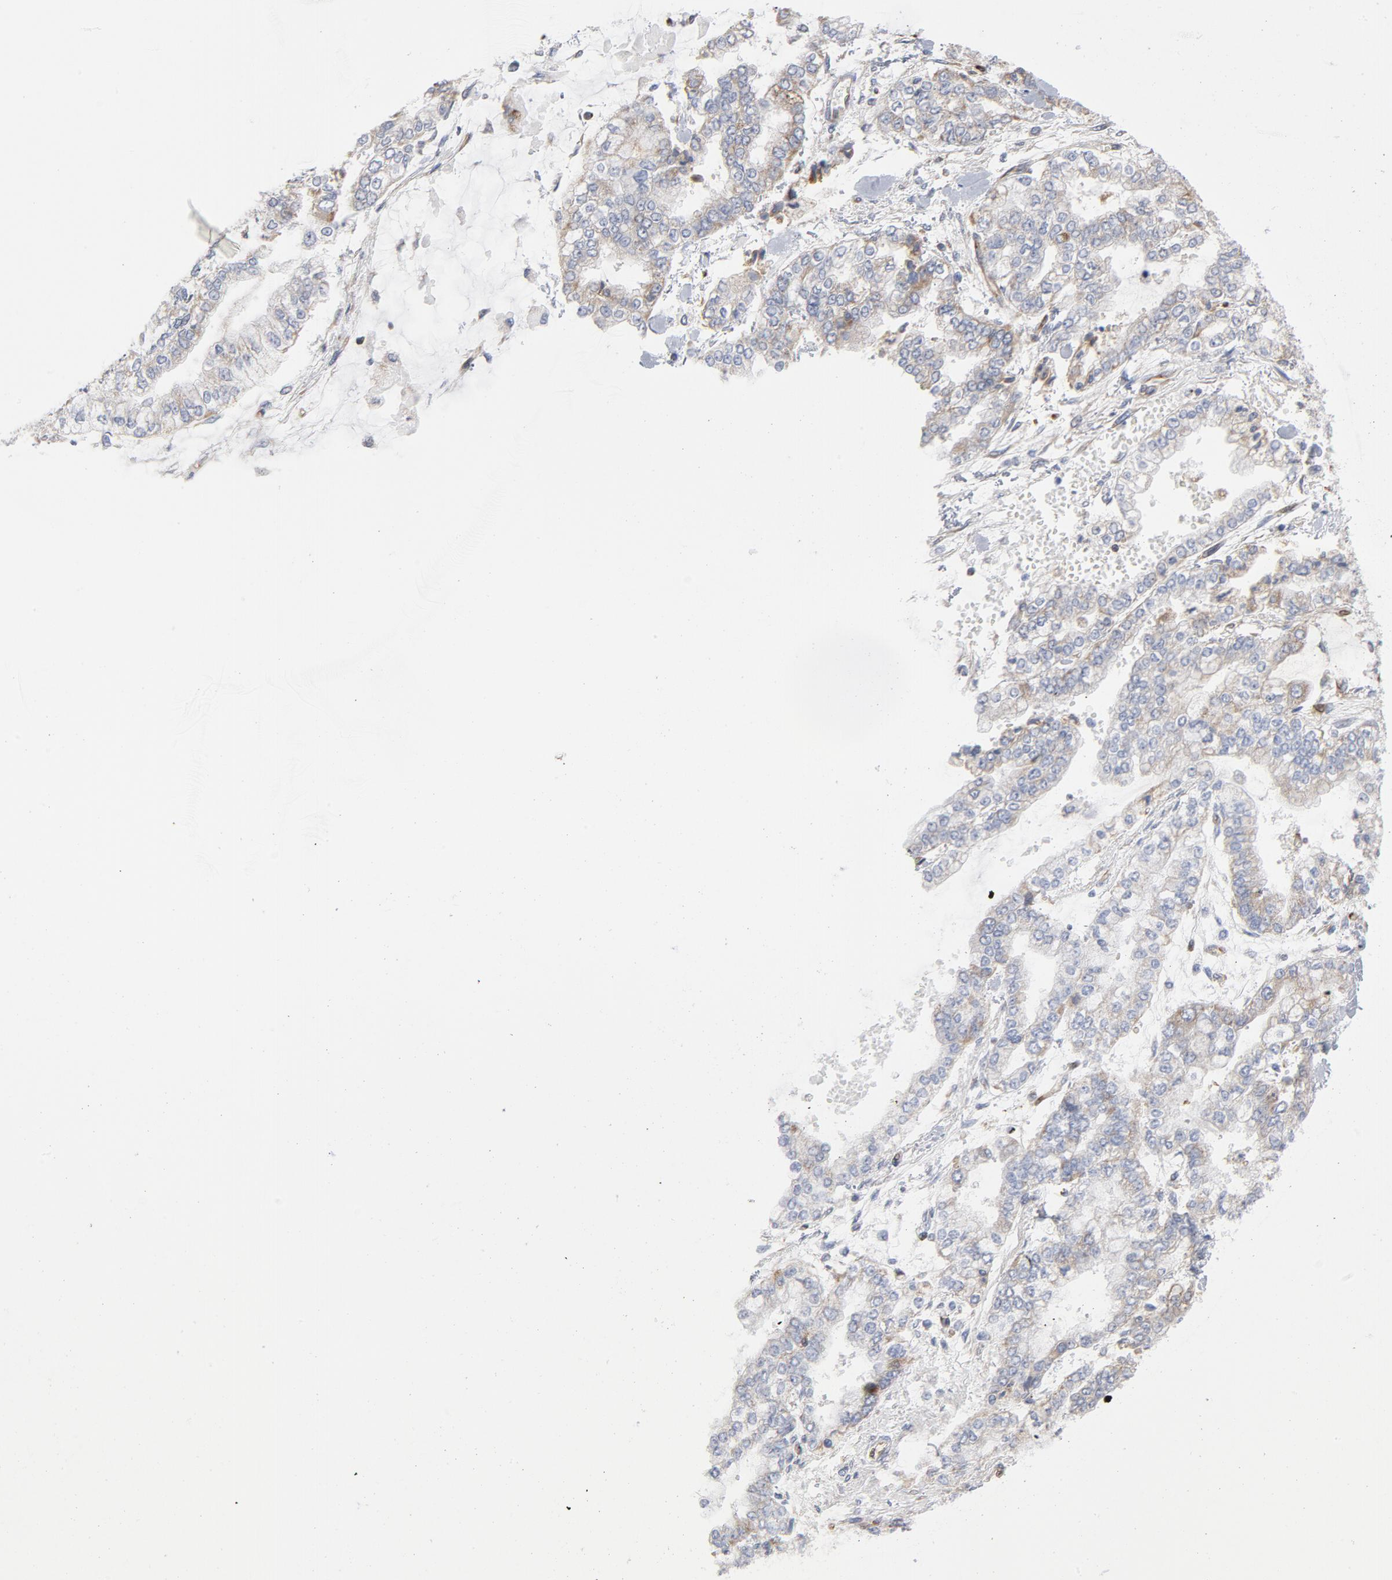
{"staining": {"intensity": "weak", "quantity": "<25%", "location": "cytoplasmic/membranous"}, "tissue": "stomach cancer", "cell_type": "Tumor cells", "image_type": "cancer", "snomed": [{"axis": "morphology", "description": "Normal tissue, NOS"}, {"axis": "morphology", "description": "Adenocarcinoma, NOS"}, {"axis": "topography", "description": "Stomach, upper"}, {"axis": "topography", "description": "Stomach"}], "caption": "Immunohistochemical staining of human stomach adenocarcinoma shows no significant expression in tumor cells.", "gene": "OXA1L", "patient": {"sex": "male", "age": 76}}